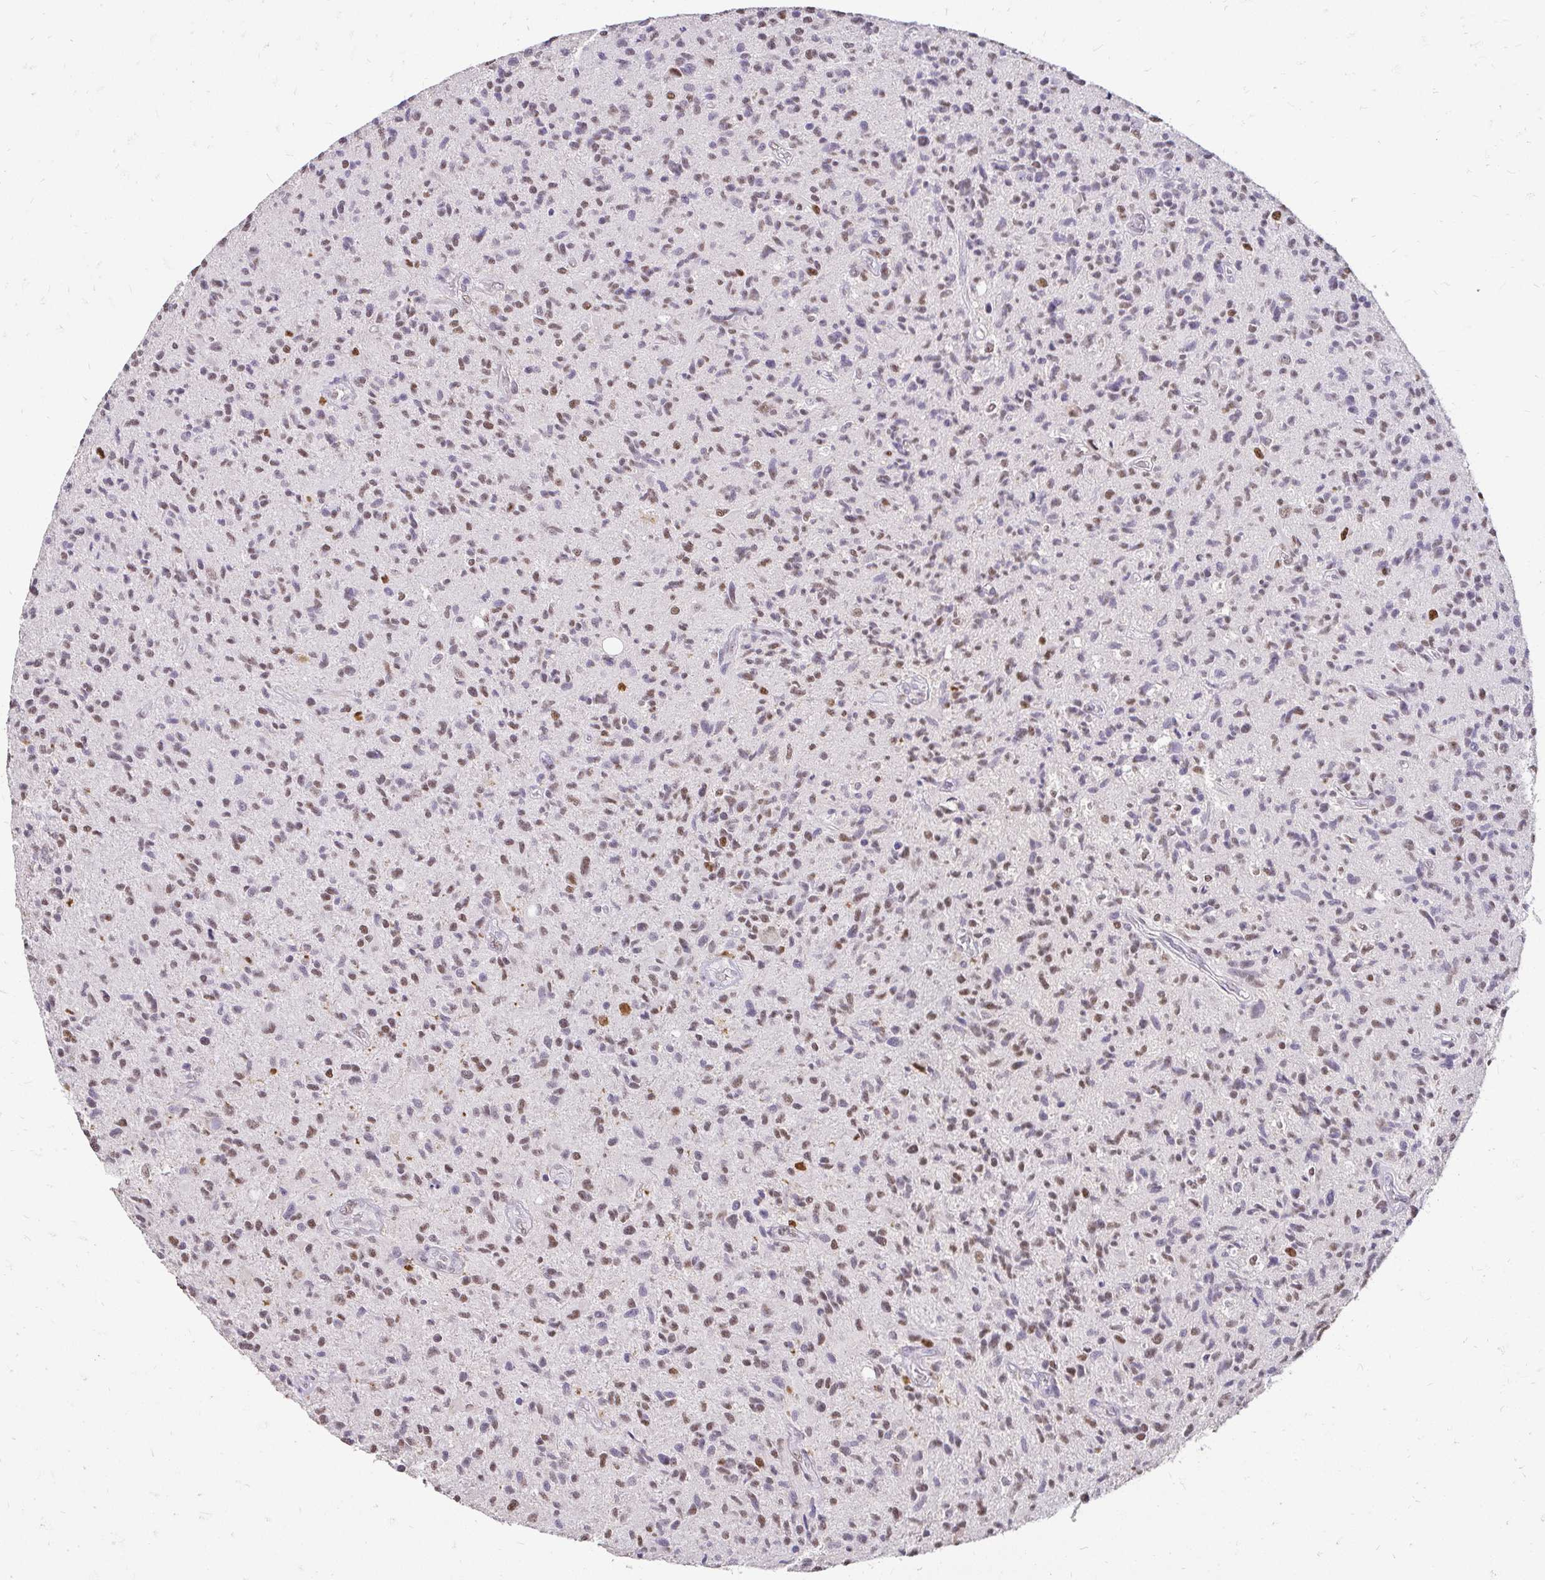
{"staining": {"intensity": "moderate", "quantity": ">75%", "location": "nuclear"}, "tissue": "glioma", "cell_type": "Tumor cells", "image_type": "cancer", "snomed": [{"axis": "morphology", "description": "Glioma, malignant, High grade"}, {"axis": "topography", "description": "Brain"}], "caption": "Tumor cells display medium levels of moderate nuclear positivity in approximately >75% of cells in human malignant glioma (high-grade).", "gene": "RIMS4", "patient": {"sex": "female", "age": 70}}